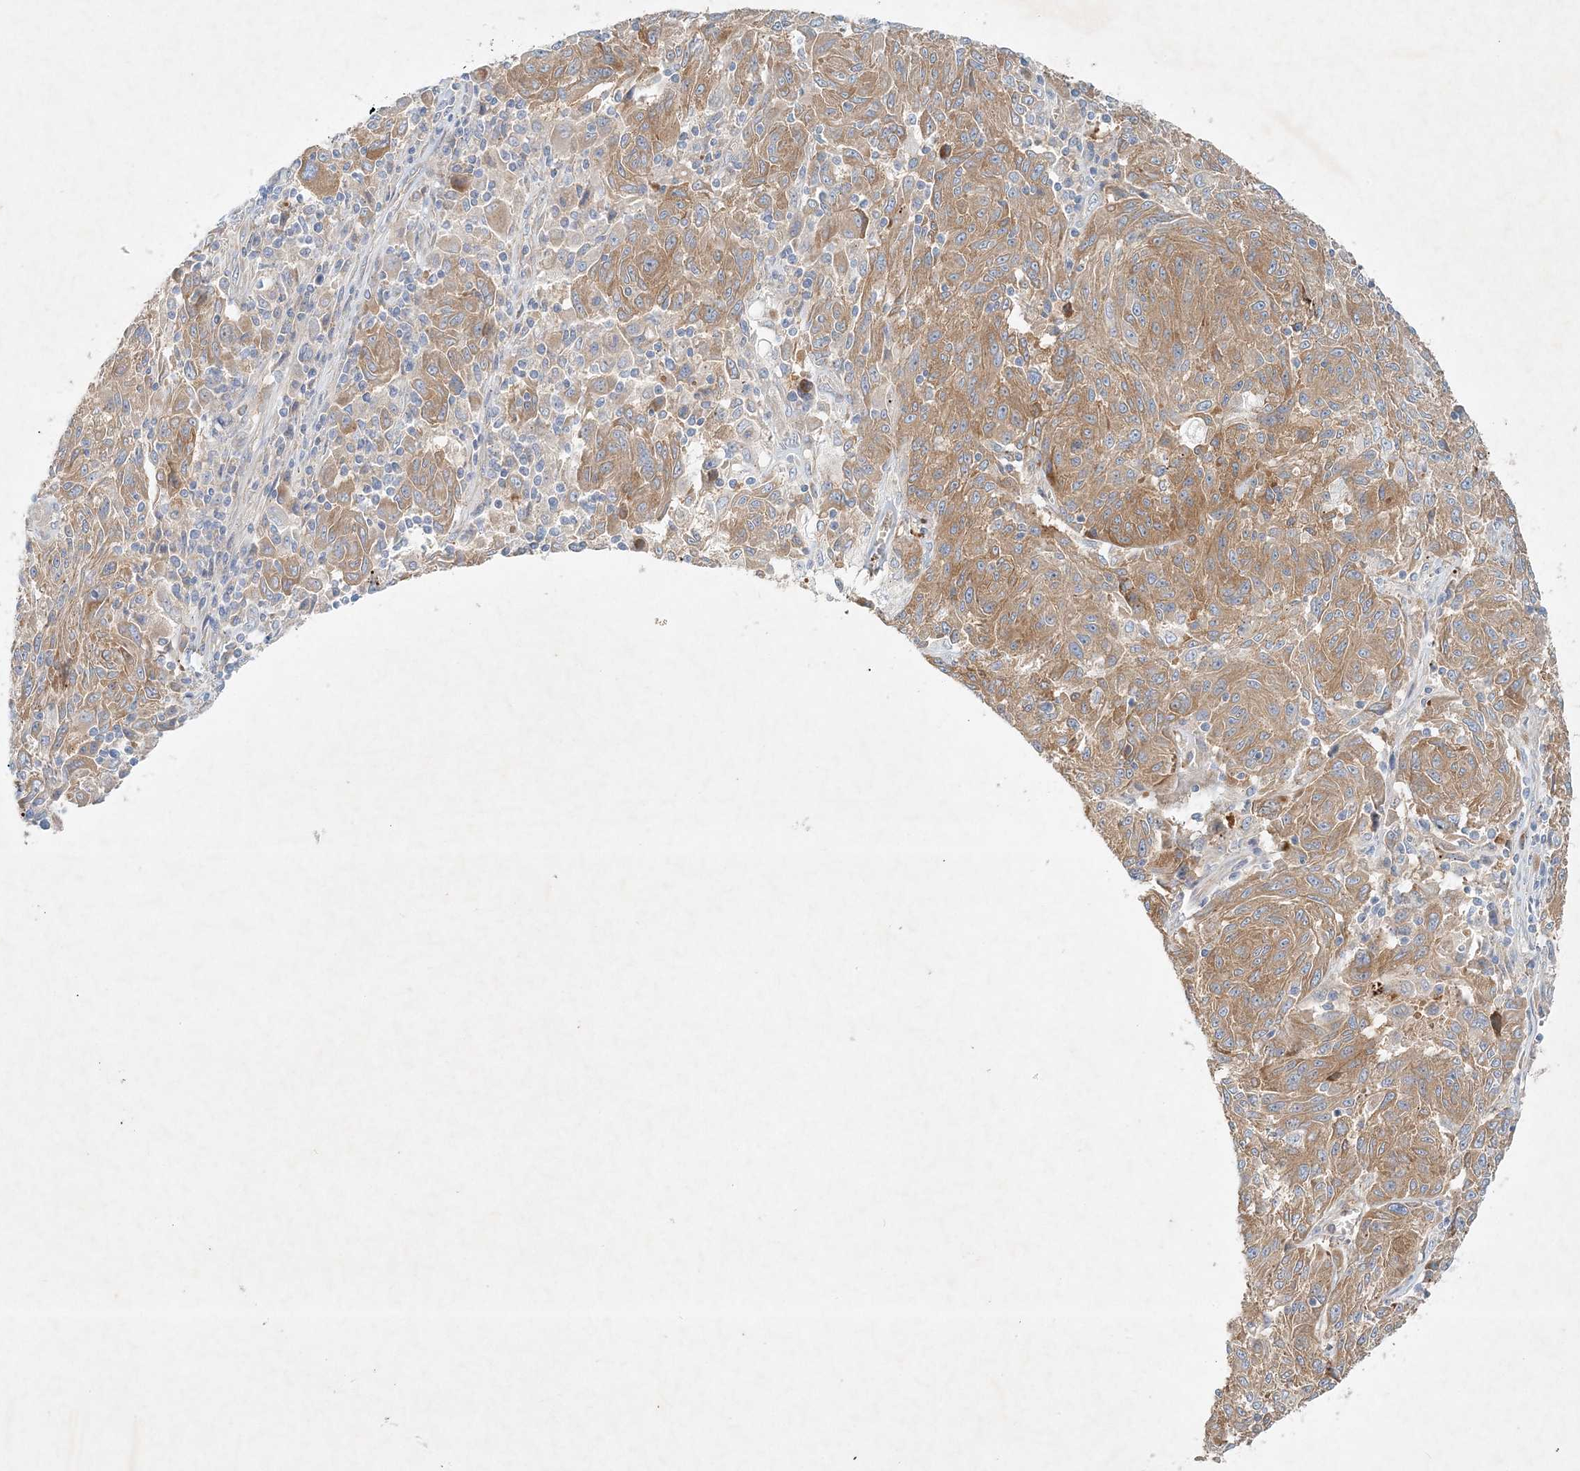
{"staining": {"intensity": "moderate", "quantity": ">75%", "location": "cytoplasmic/membranous"}, "tissue": "melanoma", "cell_type": "Tumor cells", "image_type": "cancer", "snomed": [{"axis": "morphology", "description": "Malignant melanoma, NOS"}, {"axis": "topography", "description": "Skin"}], "caption": "Malignant melanoma tissue shows moderate cytoplasmic/membranous positivity in approximately >75% of tumor cells, visualized by immunohistochemistry.", "gene": "STK11IP", "patient": {"sex": "male", "age": 53}}